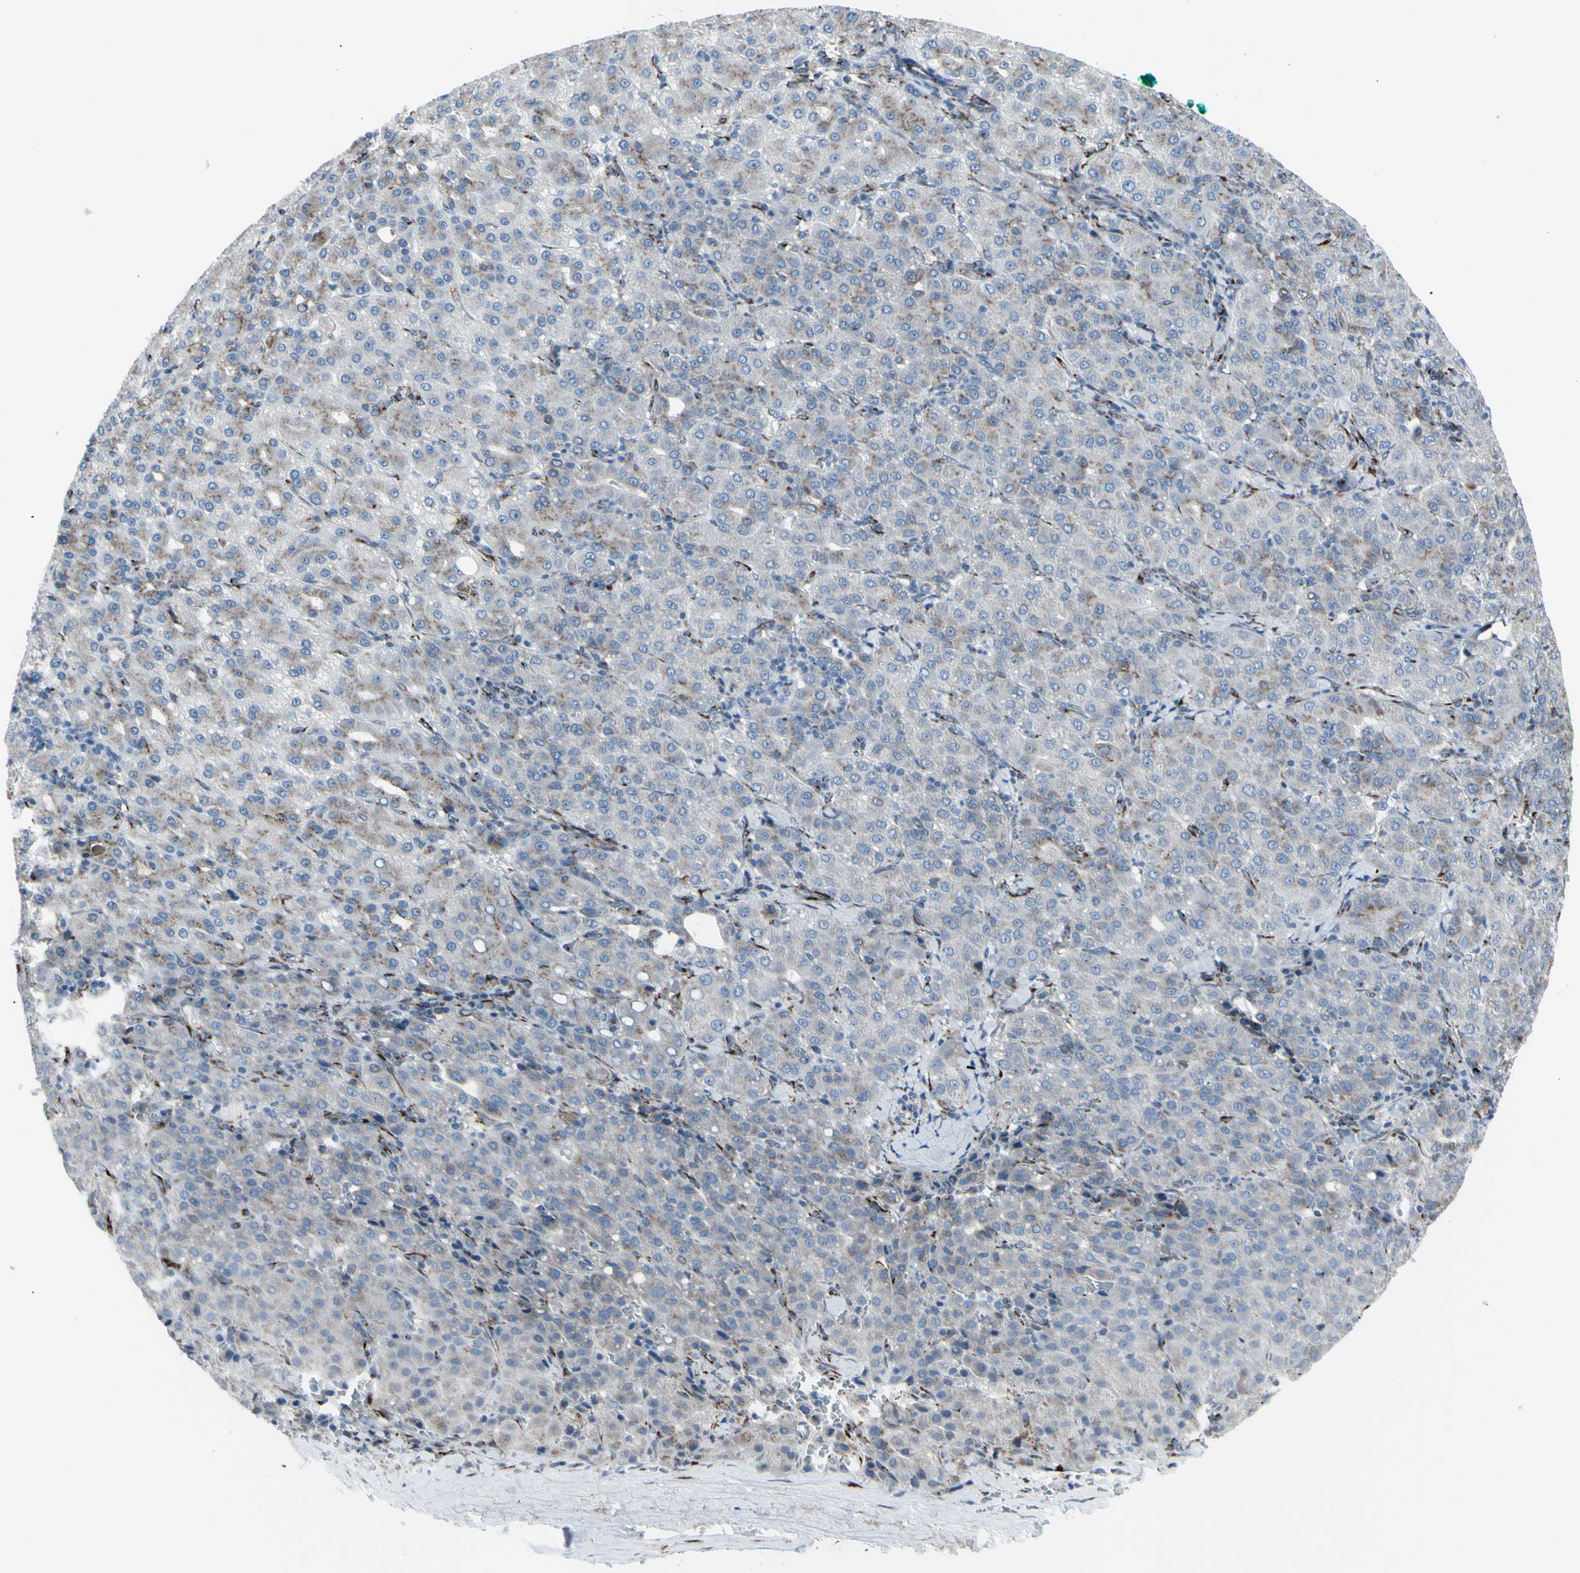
{"staining": {"intensity": "moderate", "quantity": "<25%", "location": "cytoplasmic/membranous"}, "tissue": "liver cancer", "cell_type": "Tumor cells", "image_type": "cancer", "snomed": [{"axis": "morphology", "description": "Carcinoma, Hepatocellular, NOS"}, {"axis": "topography", "description": "Liver"}], "caption": "Human liver cancer stained with a protein marker demonstrates moderate staining in tumor cells.", "gene": "GLG1", "patient": {"sex": "male", "age": 65}}